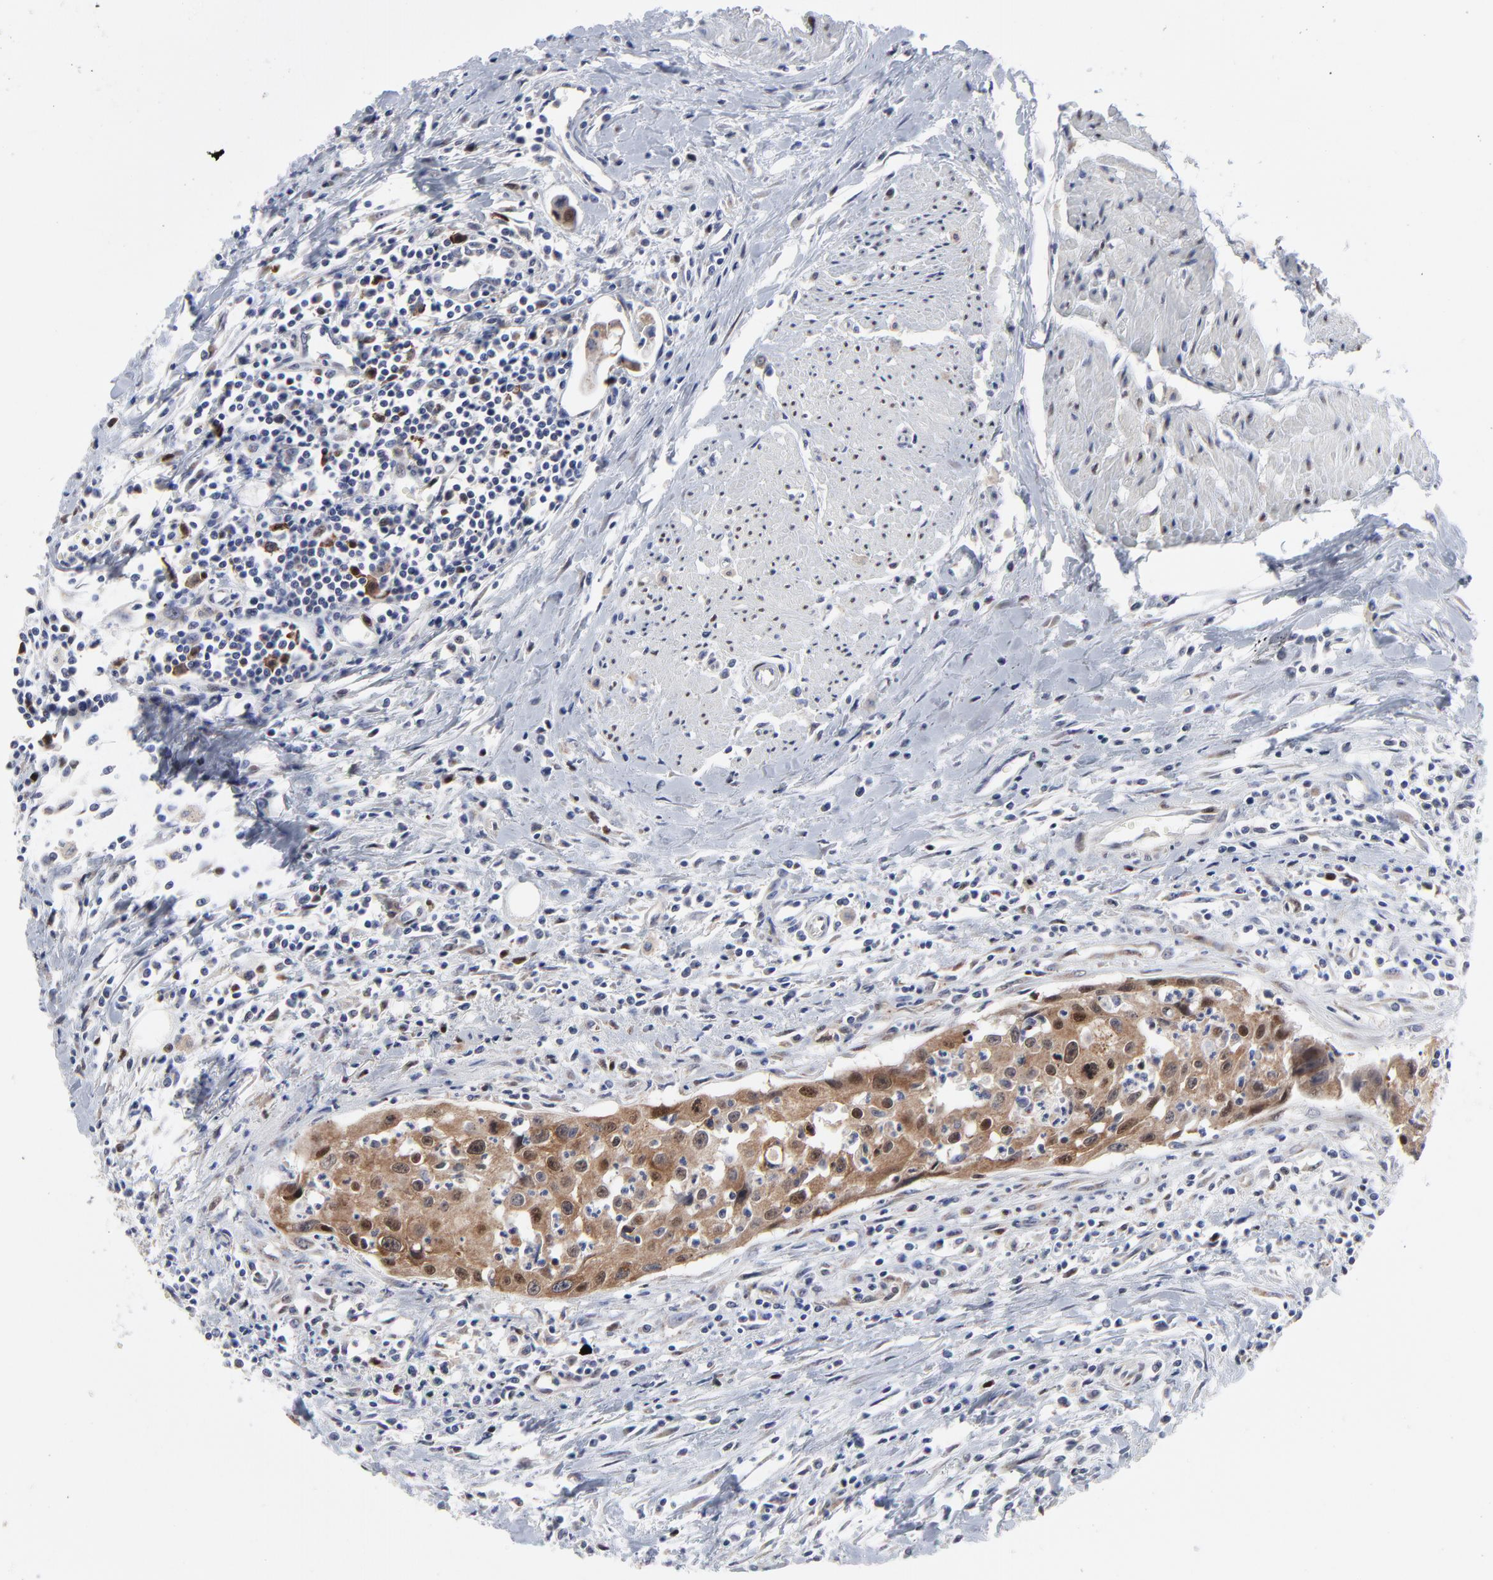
{"staining": {"intensity": "moderate", "quantity": ">75%", "location": "cytoplasmic/membranous,nuclear"}, "tissue": "urothelial cancer", "cell_type": "Tumor cells", "image_type": "cancer", "snomed": [{"axis": "morphology", "description": "Urothelial carcinoma, High grade"}, {"axis": "topography", "description": "Urinary bladder"}], "caption": "Protein expression analysis of urothelial cancer displays moderate cytoplasmic/membranous and nuclear staining in about >75% of tumor cells.", "gene": "NCAPH", "patient": {"sex": "male", "age": 66}}